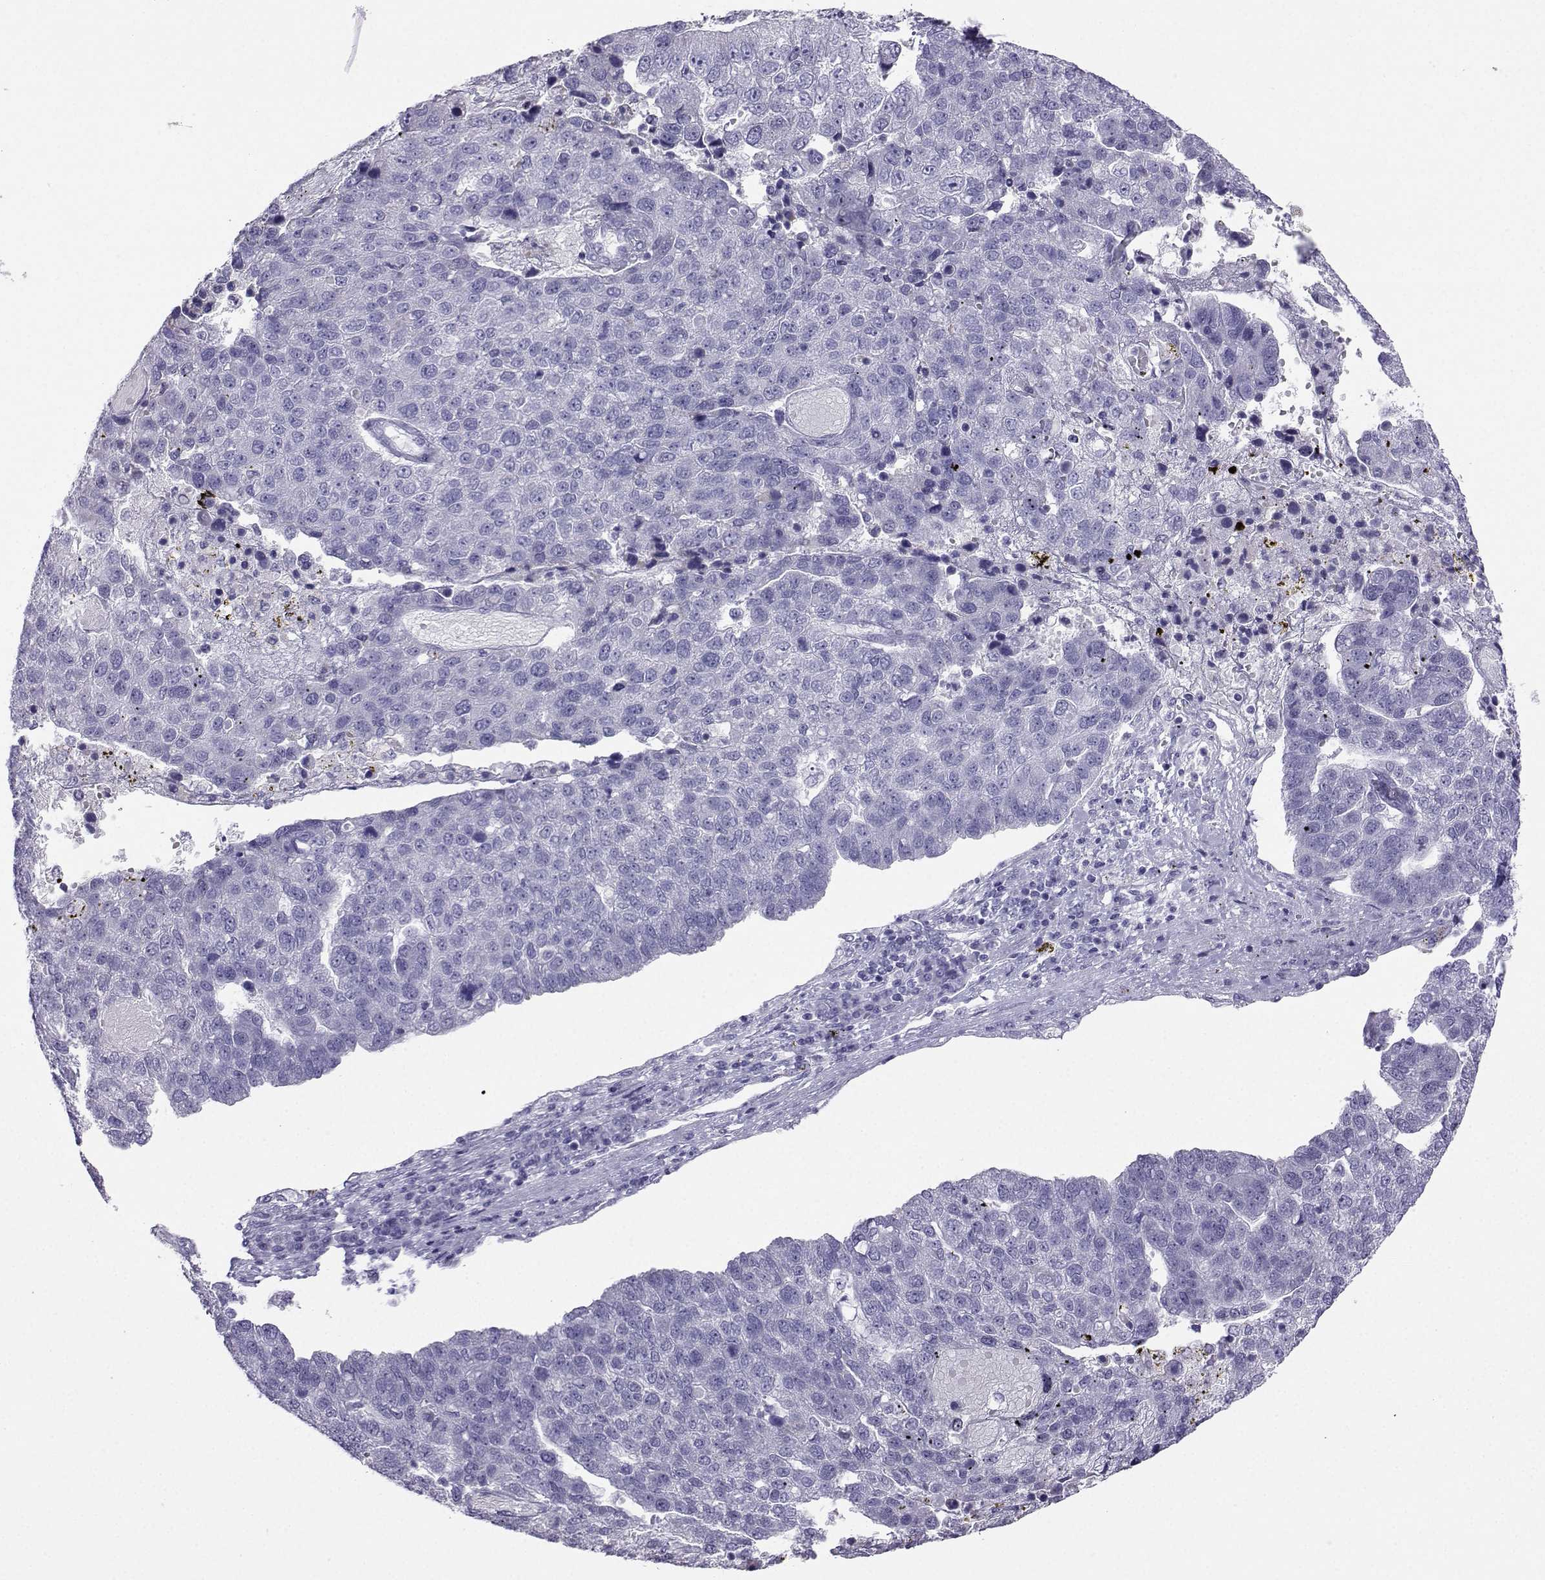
{"staining": {"intensity": "negative", "quantity": "none", "location": "none"}, "tissue": "pancreatic cancer", "cell_type": "Tumor cells", "image_type": "cancer", "snomed": [{"axis": "morphology", "description": "Adenocarcinoma, NOS"}, {"axis": "topography", "description": "Pancreas"}], "caption": "Immunohistochemical staining of human pancreatic adenocarcinoma exhibits no significant expression in tumor cells. (Stains: DAB IHC with hematoxylin counter stain, Microscopy: brightfield microscopy at high magnification).", "gene": "FBXO24", "patient": {"sex": "female", "age": 61}}